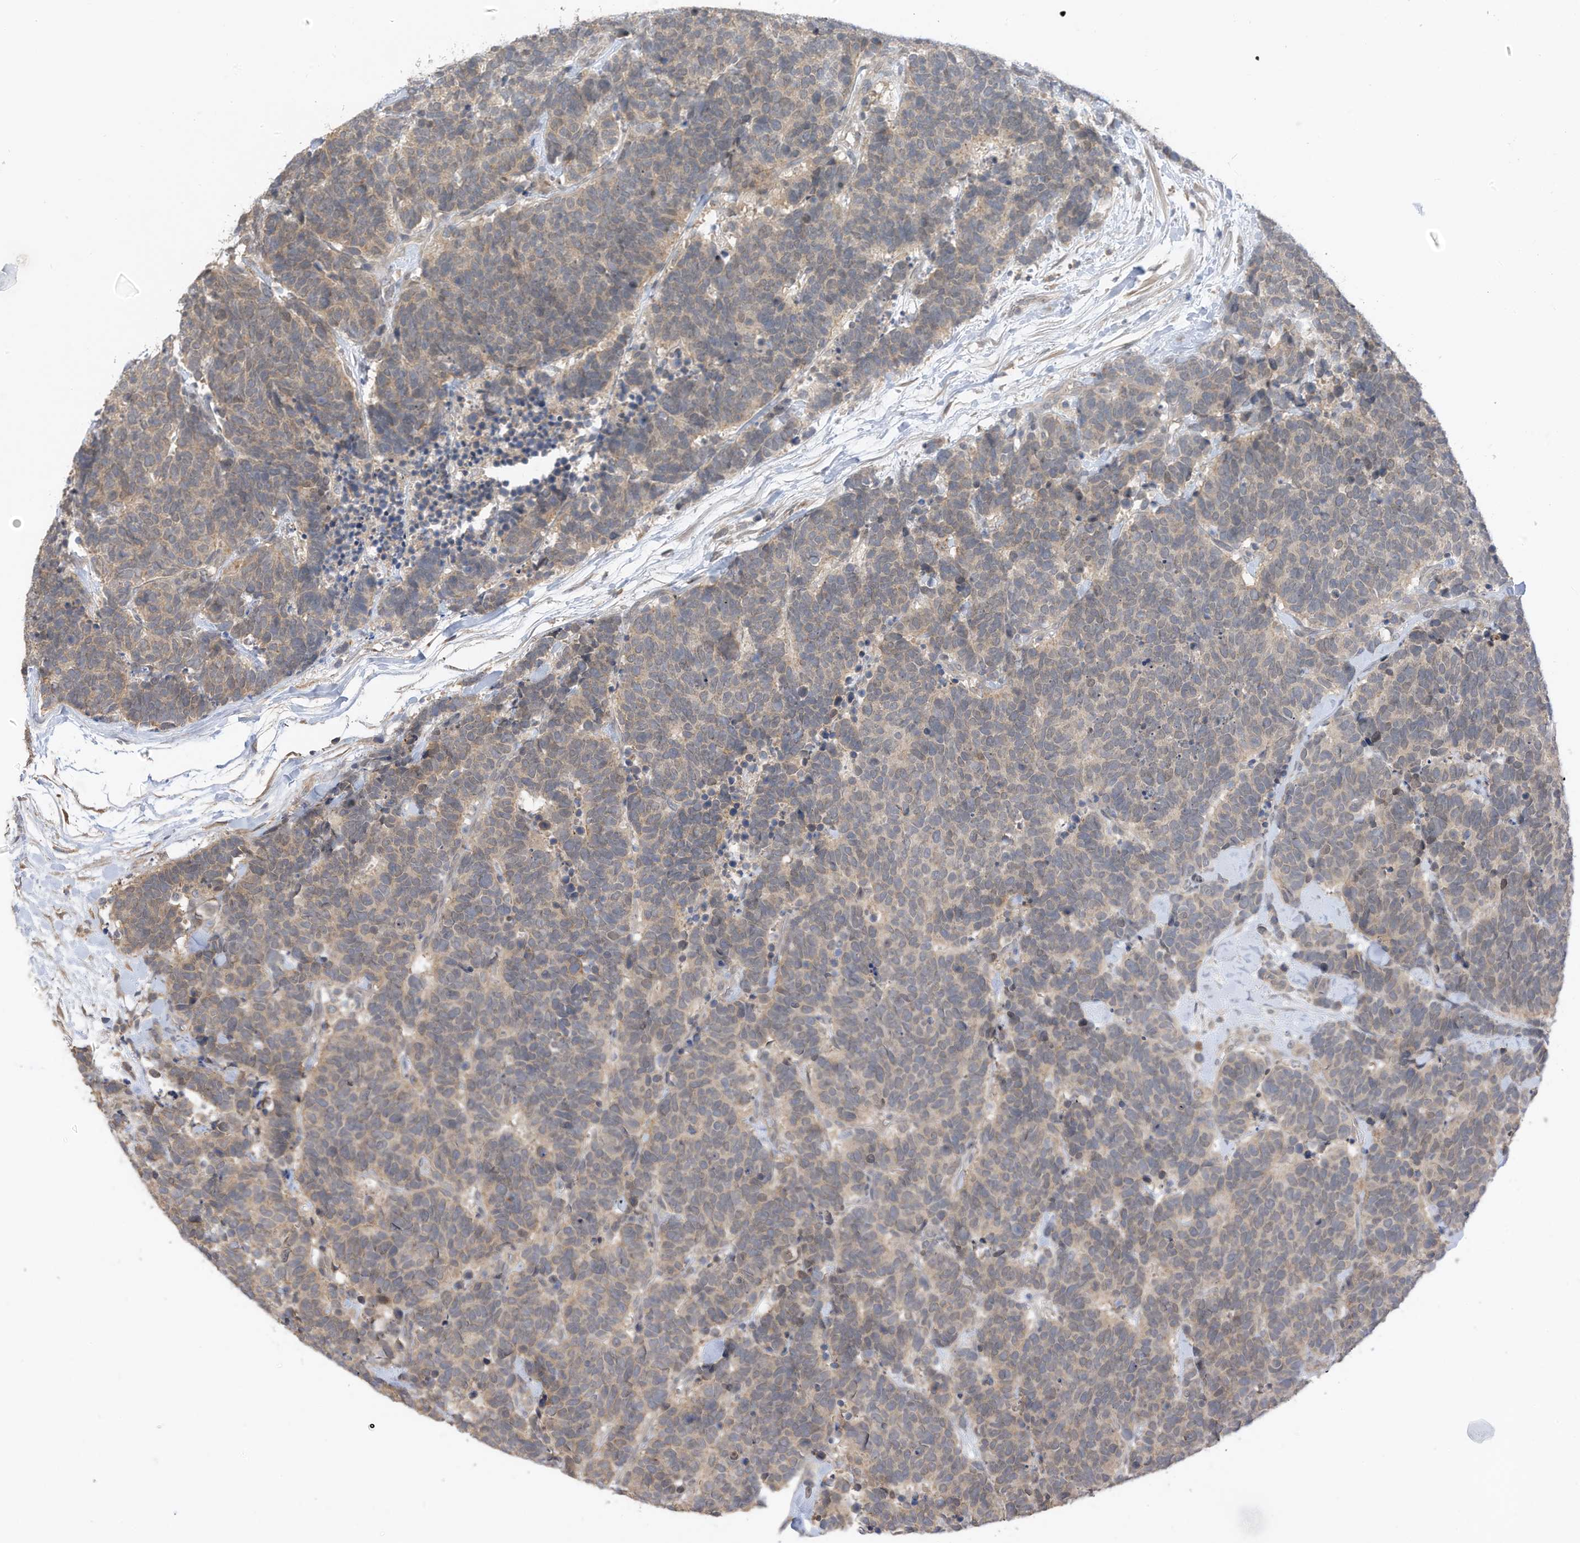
{"staining": {"intensity": "weak", "quantity": "25%-75%", "location": "cytoplasmic/membranous"}, "tissue": "carcinoid", "cell_type": "Tumor cells", "image_type": "cancer", "snomed": [{"axis": "morphology", "description": "Carcinoma, NOS"}, {"axis": "morphology", "description": "Carcinoid, malignant, NOS"}, {"axis": "topography", "description": "Urinary bladder"}], "caption": "Immunohistochemistry (IHC) of malignant carcinoid shows low levels of weak cytoplasmic/membranous expression in about 25%-75% of tumor cells. (DAB IHC, brown staining for protein, blue staining for nuclei).", "gene": "REC8", "patient": {"sex": "male", "age": 57}}